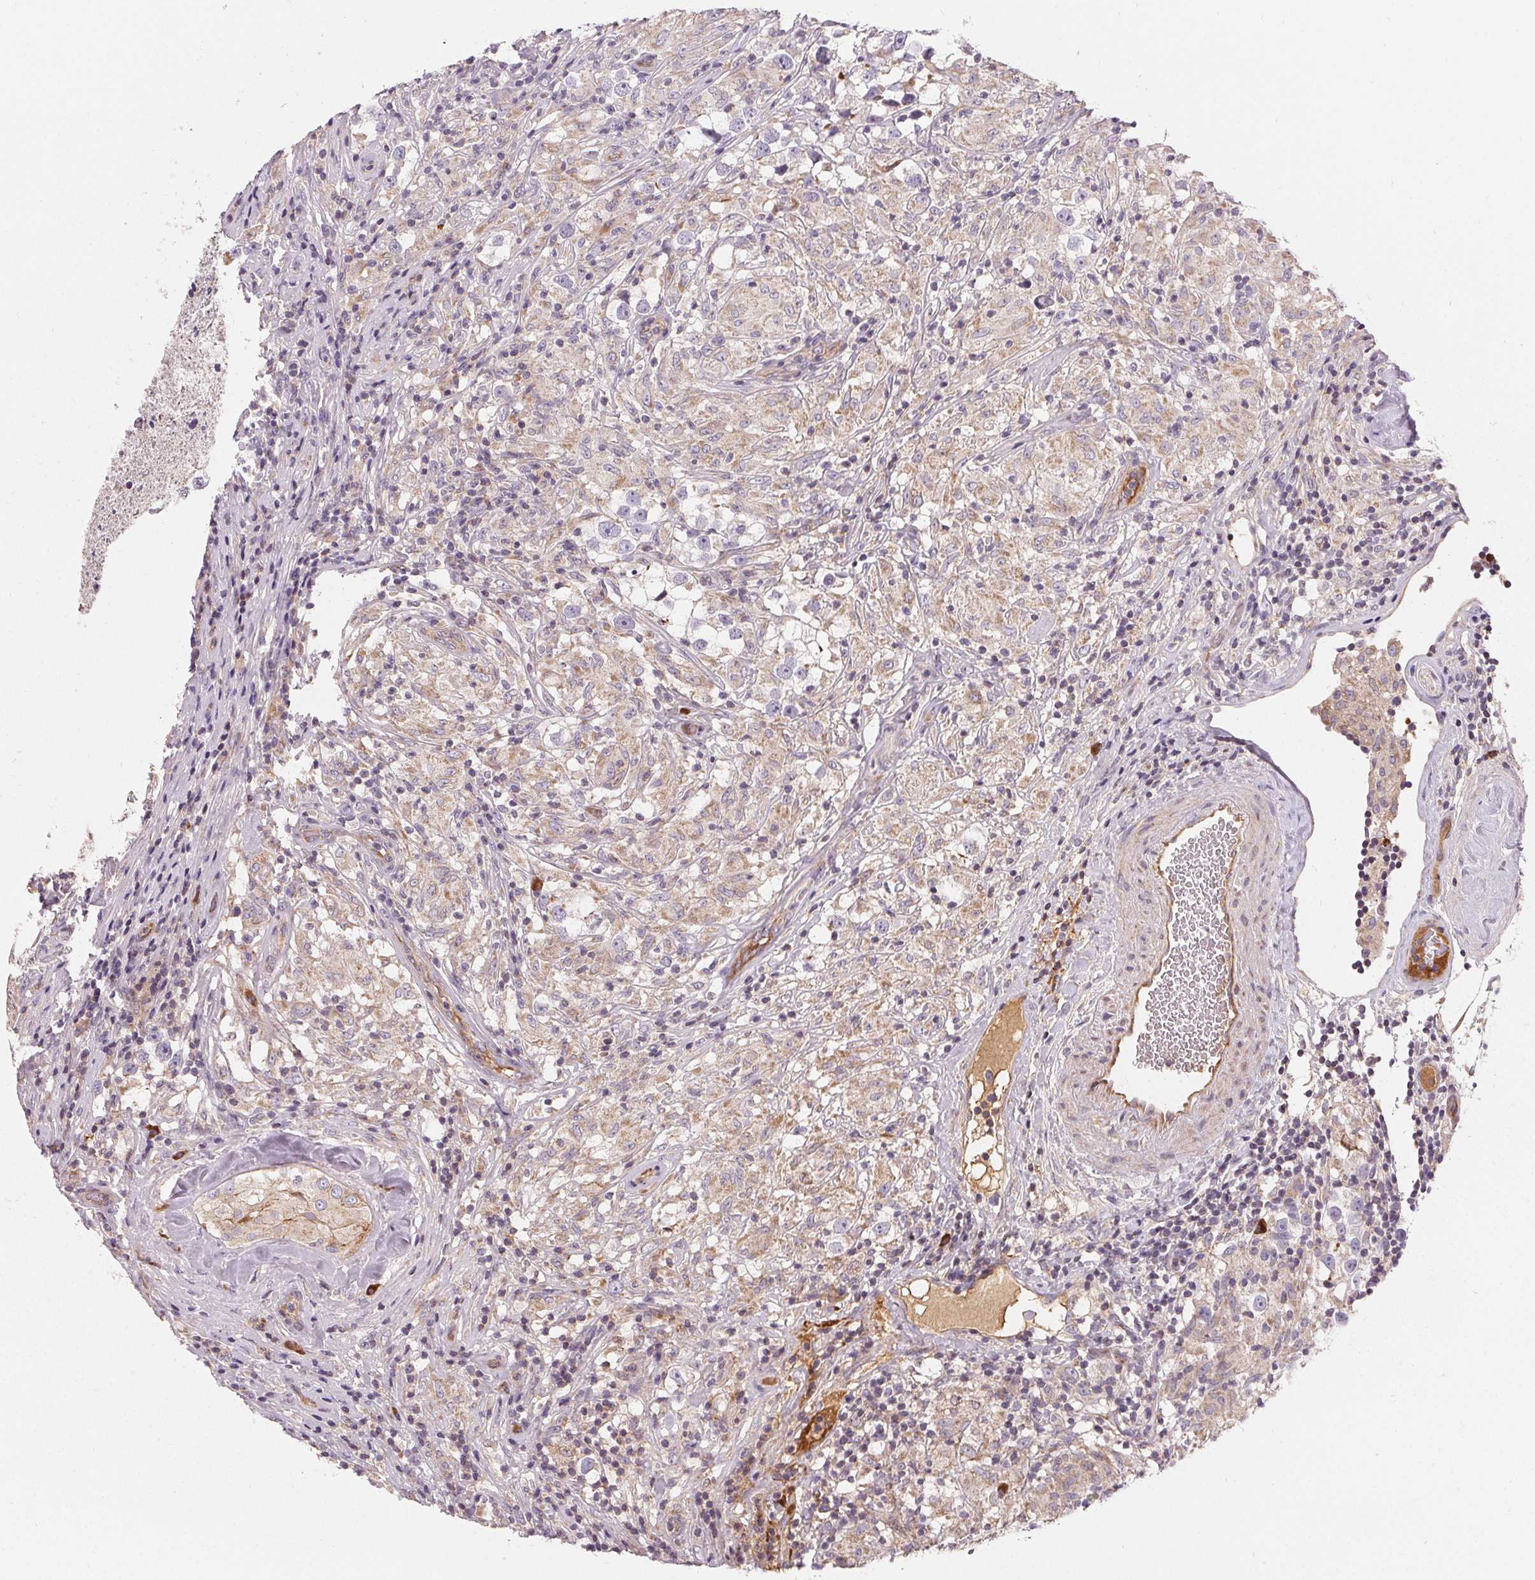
{"staining": {"intensity": "negative", "quantity": "none", "location": "none"}, "tissue": "testis cancer", "cell_type": "Tumor cells", "image_type": "cancer", "snomed": [{"axis": "morphology", "description": "Seminoma, NOS"}, {"axis": "topography", "description": "Testis"}], "caption": "Immunohistochemistry (IHC) image of human testis cancer stained for a protein (brown), which reveals no staining in tumor cells.", "gene": "APLP1", "patient": {"sex": "male", "age": 46}}